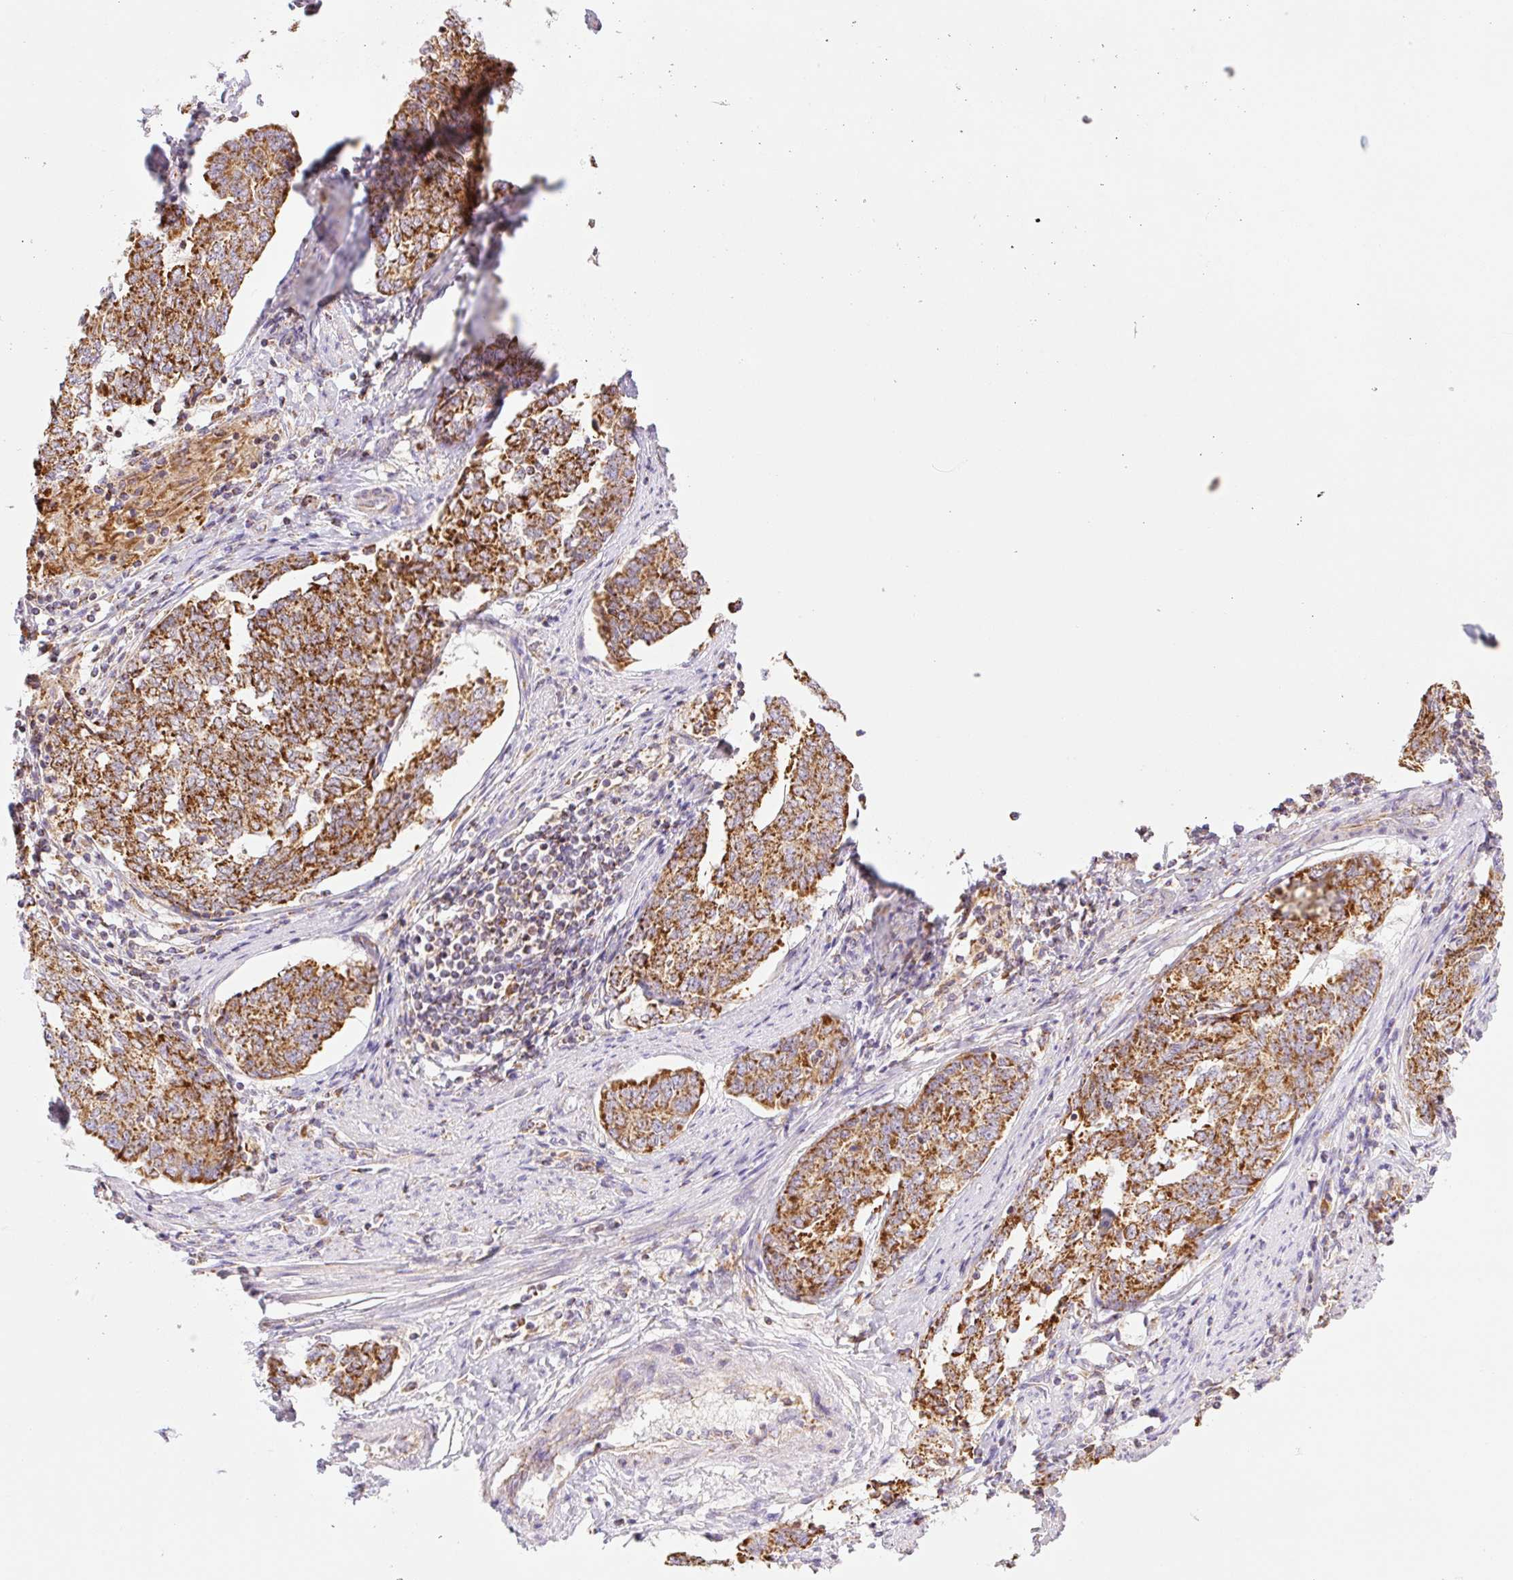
{"staining": {"intensity": "strong", "quantity": ">75%", "location": "cytoplasmic/membranous"}, "tissue": "endometrial cancer", "cell_type": "Tumor cells", "image_type": "cancer", "snomed": [{"axis": "morphology", "description": "Adenocarcinoma, NOS"}, {"axis": "topography", "description": "Endometrium"}], "caption": "Adenocarcinoma (endometrial) was stained to show a protein in brown. There is high levels of strong cytoplasmic/membranous positivity in about >75% of tumor cells. The protein is shown in brown color, while the nuclei are stained blue.", "gene": "GOSR2", "patient": {"sex": "female", "age": 80}}